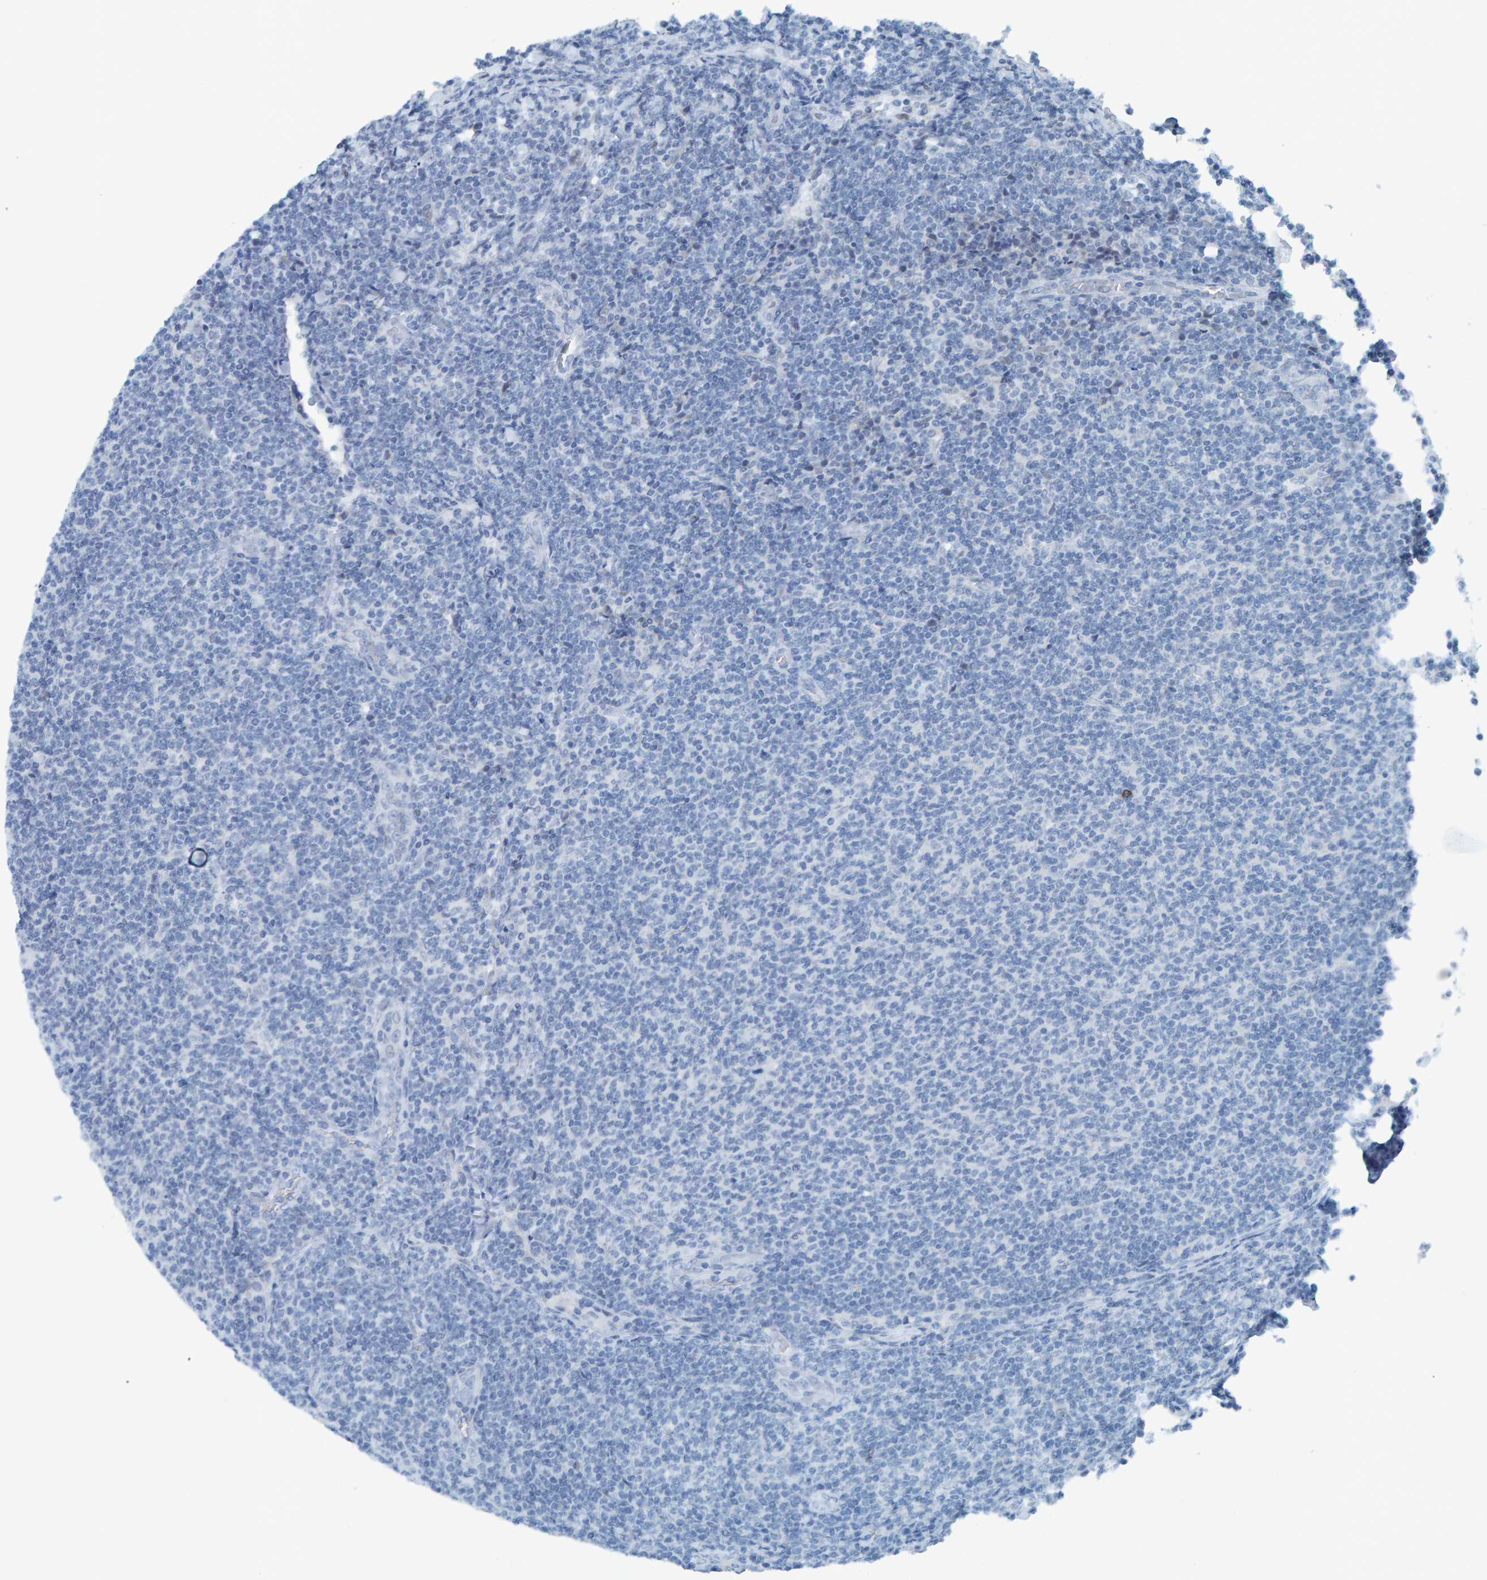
{"staining": {"intensity": "negative", "quantity": "none", "location": "none"}, "tissue": "lymphoma", "cell_type": "Tumor cells", "image_type": "cancer", "snomed": [{"axis": "morphology", "description": "Malignant lymphoma, non-Hodgkin's type, Low grade"}, {"axis": "topography", "description": "Lymph node"}], "caption": "The immunohistochemistry (IHC) image has no significant staining in tumor cells of lymphoma tissue.", "gene": "CNP", "patient": {"sex": "male", "age": 66}}